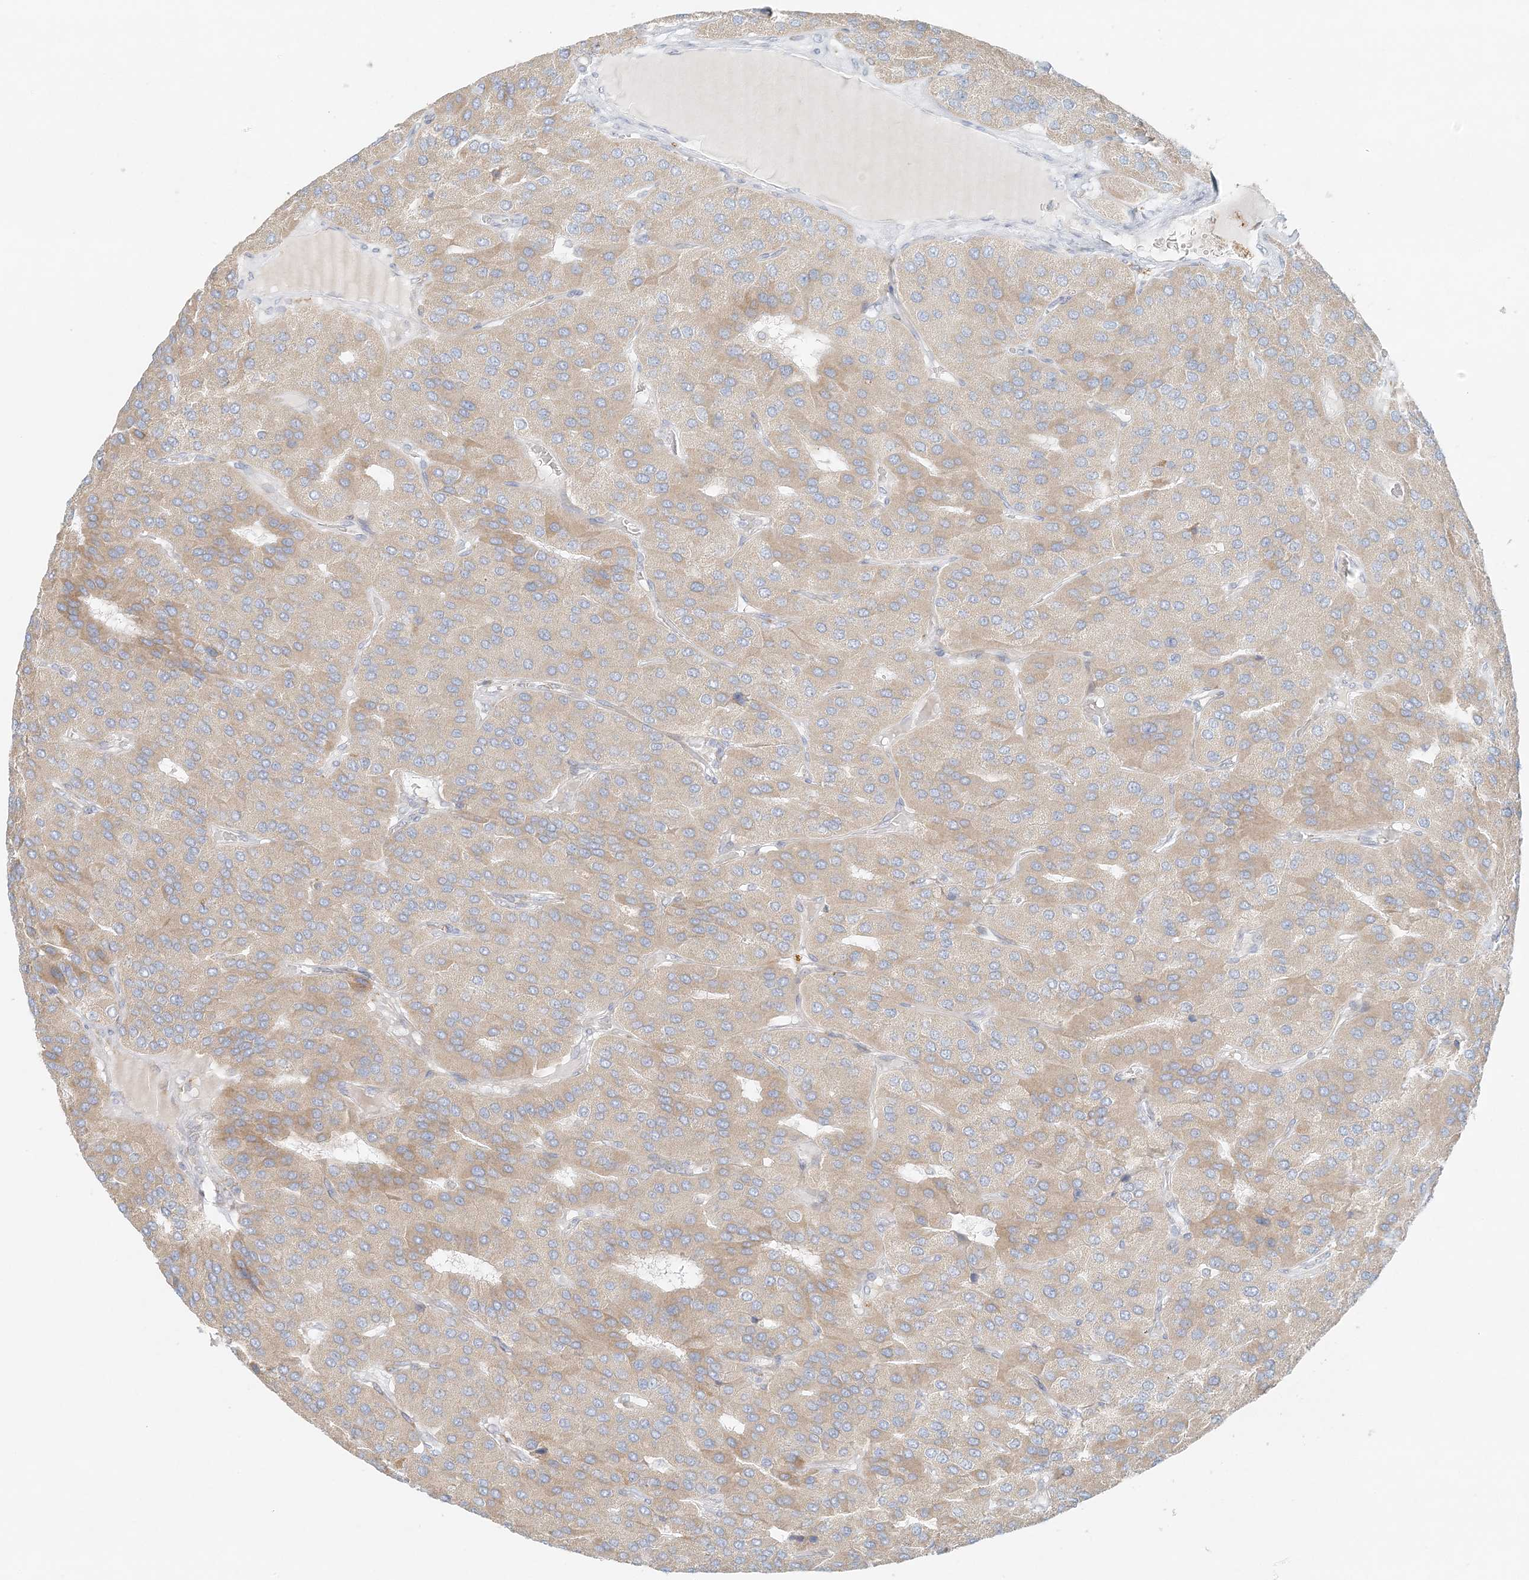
{"staining": {"intensity": "weak", "quantity": "25%-75%", "location": "cytoplasmic/membranous"}, "tissue": "parathyroid gland", "cell_type": "Glandular cells", "image_type": "normal", "snomed": [{"axis": "morphology", "description": "Normal tissue, NOS"}, {"axis": "morphology", "description": "Adenoma, NOS"}, {"axis": "topography", "description": "Parathyroid gland"}], "caption": "Protein staining of unremarkable parathyroid gland exhibits weak cytoplasmic/membranous positivity in approximately 25%-75% of glandular cells. (Stains: DAB in brown, nuclei in blue, Microscopy: brightfield microscopy at high magnification).", "gene": "STK11IP", "patient": {"sex": "female", "age": 86}}